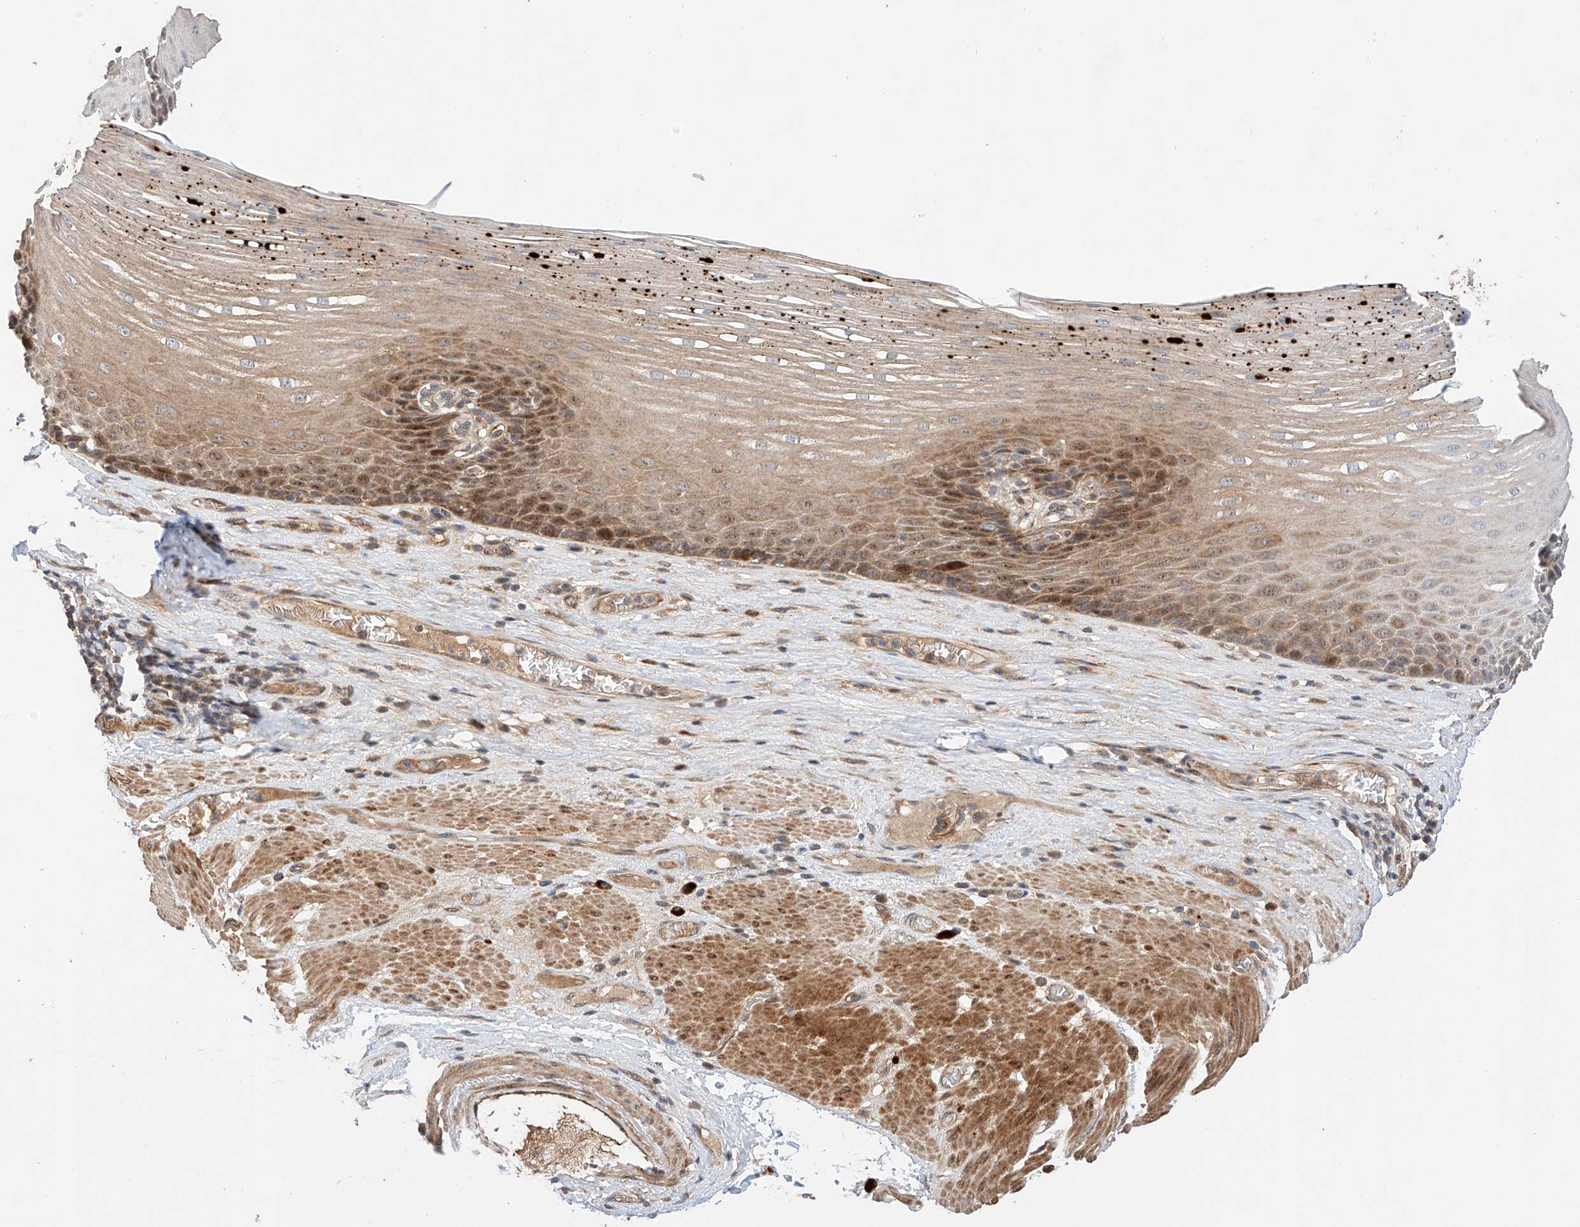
{"staining": {"intensity": "moderate", "quantity": ">75%", "location": "cytoplasmic/membranous,nuclear"}, "tissue": "esophagus", "cell_type": "Squamous epithelial cells", "image_type": "normal", "snomed": [{"axis": "morphology", "description": "Normal tissue, NOS"}, {"axis": "topography", "description": "Esophagus"}], "caption": "Squamous epithelial cells demonstrate medium levels of moderate cytoplasmic/membranous,nuclear expression in approximately >75% of cells in unremarkable esophagus.", "gene": "RAB23", "patient": {"sex": "male", "age": 62}}